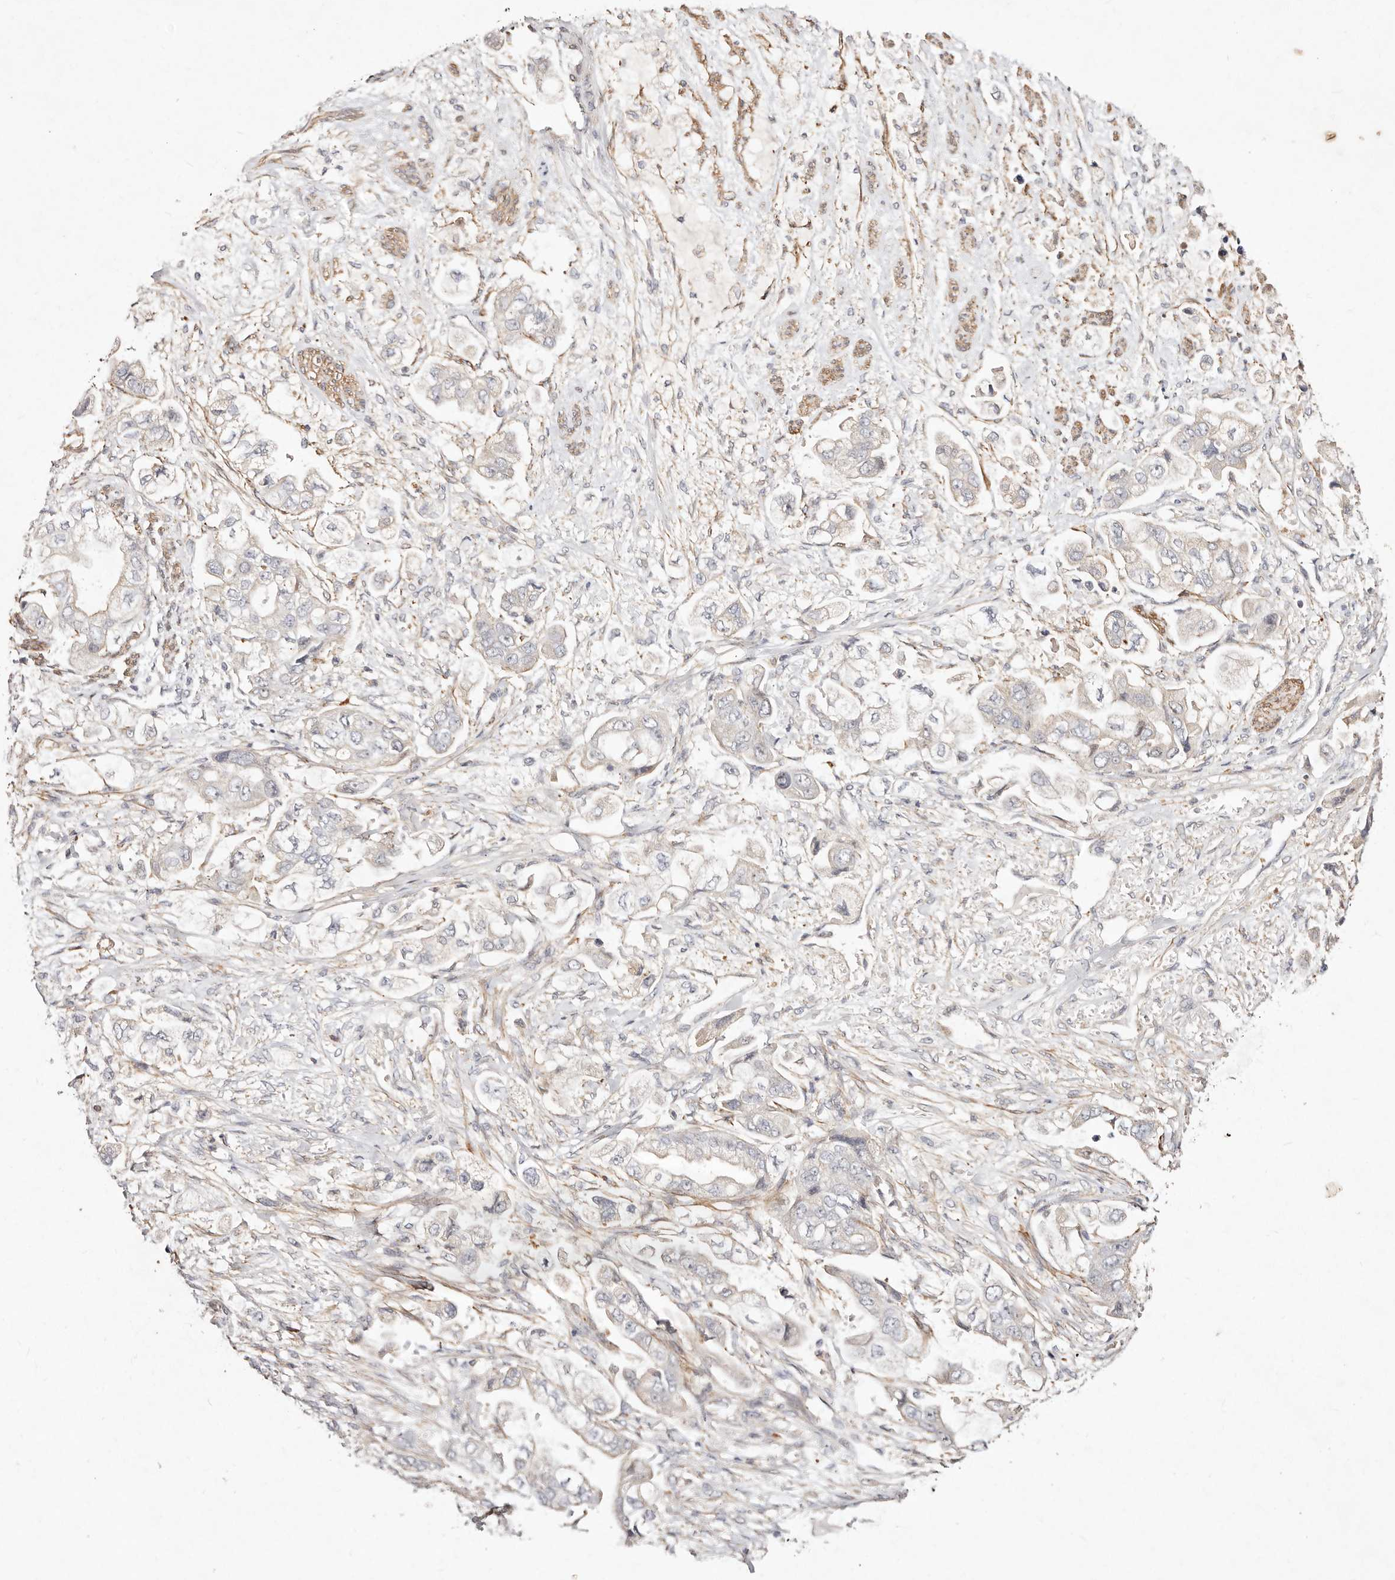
{"staining": {"intensity": "negative", "quantity": "none", "location": "none"}, "tissue": "stomach cancer", "cell_type": "Tumor cells", "image_type": "cancer", "snomed": [{"axis": "morphology", "description": "Adenocarcinoma, NOS"}, {"axis": "topography", "description": "Stomach"}], "caption": "High magnification brightfield microscopy of stomach cancer stained with DAB (brown) and counterstained with hematoxylin (blue): tumor cells show no significant staining. Nuclei are stained in blue.", "gene": "MTMR11", "patient": {"sex": "male", "age": 62}}